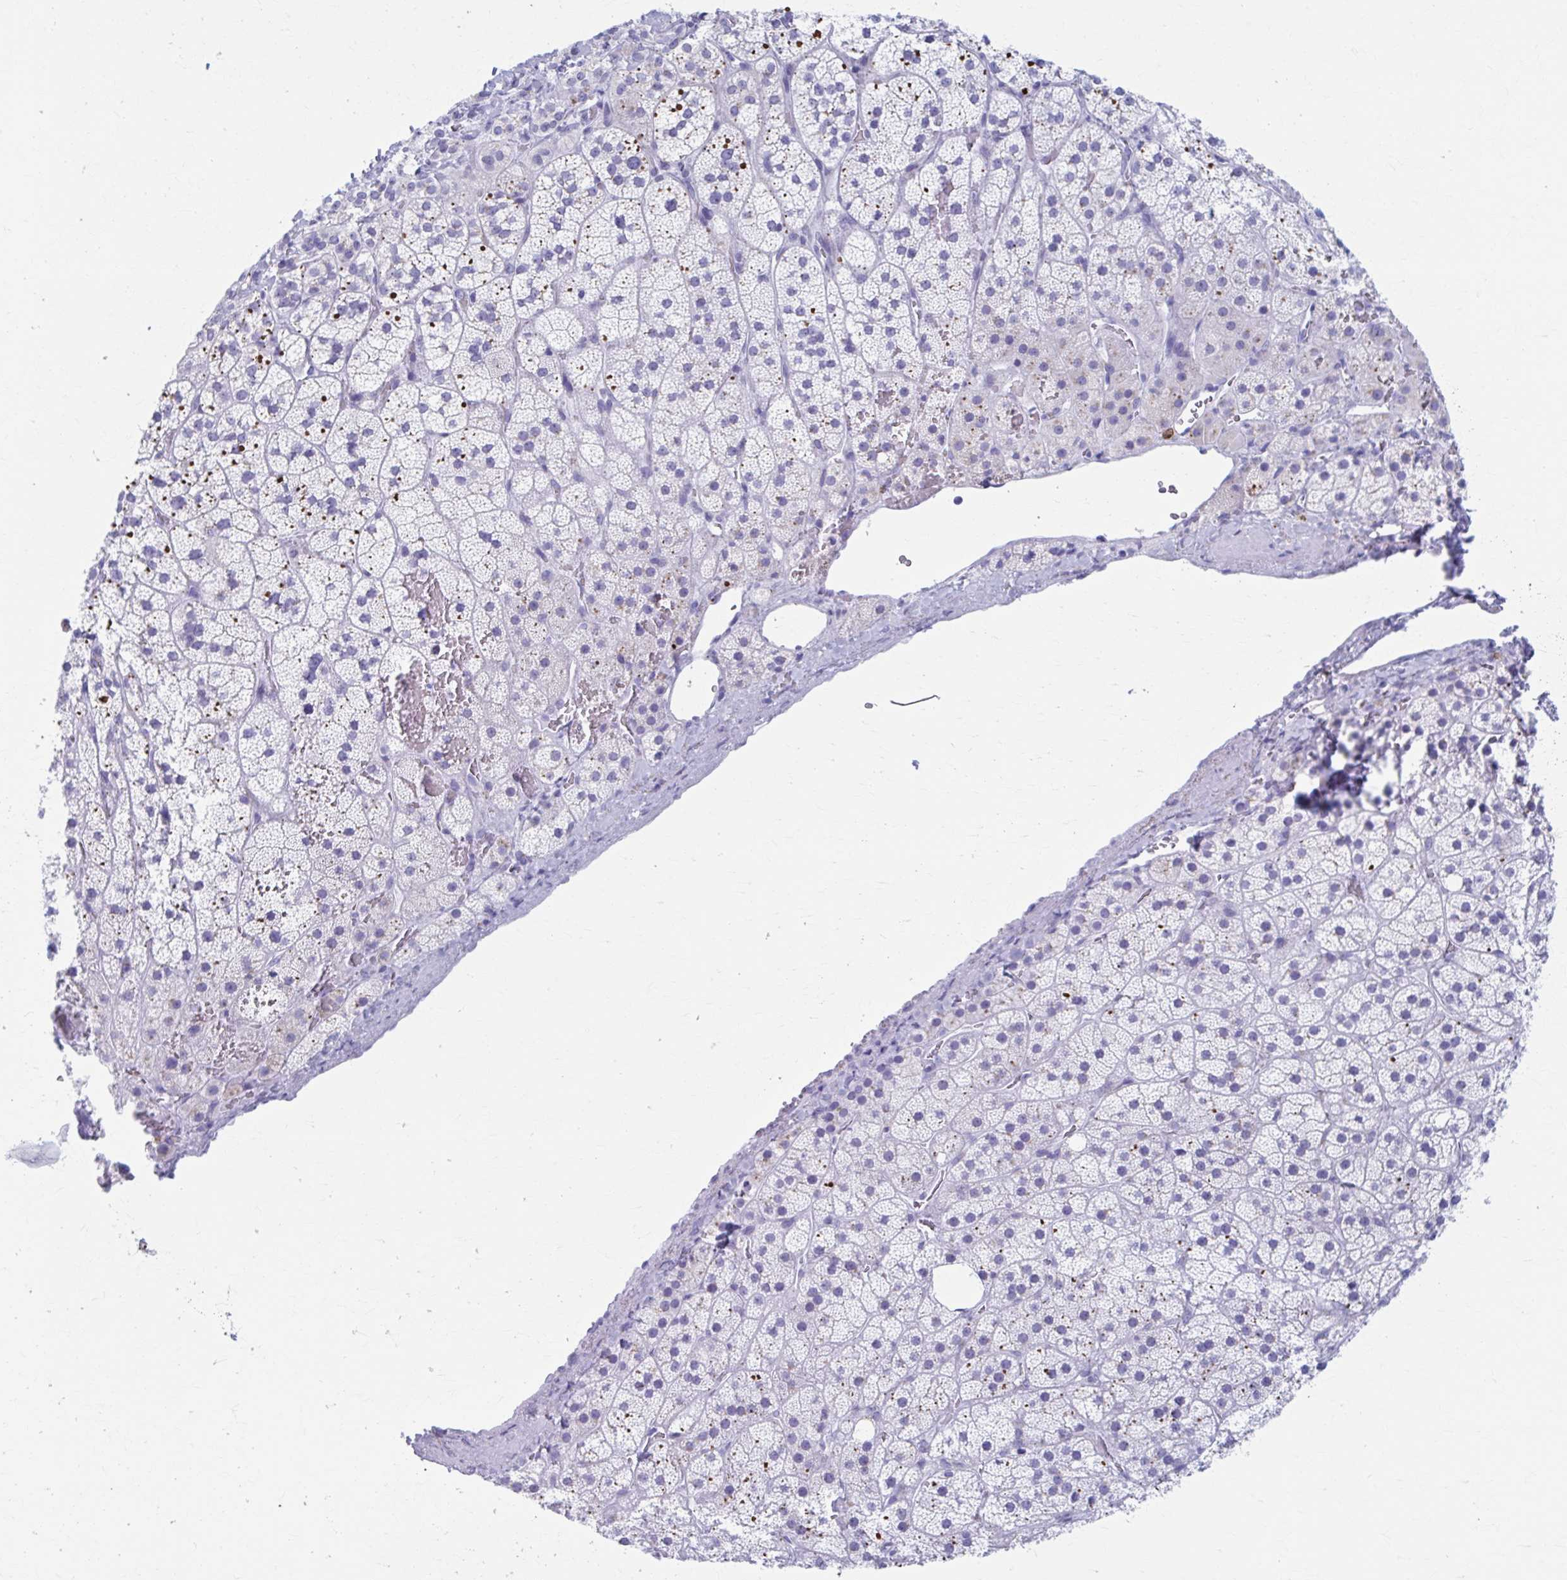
{"staining": {"intensity": "moderate", "quantity": "<25%", "location": "cytoplasmic/membranous"}, "tissue": "adrenal gland", "cell_type": "Glandular cells", "image_type": "normal", "snomed": [{"axis": "morphology", "description": "Normal tissue, NOS"}, {"axis": "topography", "description": "Adrenal gland"}], "caption": "IHC staining of benign adrenal gland, which reveals low levels of moderate cytoplasmic/membranous positivity in approximately <25% of glandular cells indicating moderate cytoplasmic/membranous protein expression. The staining was performed using DAB (3,3'-diaminobenzidine) (brown) for protein detection and nuclei were counterstained in hematoxylin (blue).", "gene": "KCNE2", "patient": {"sex": "male", "age": 57}}